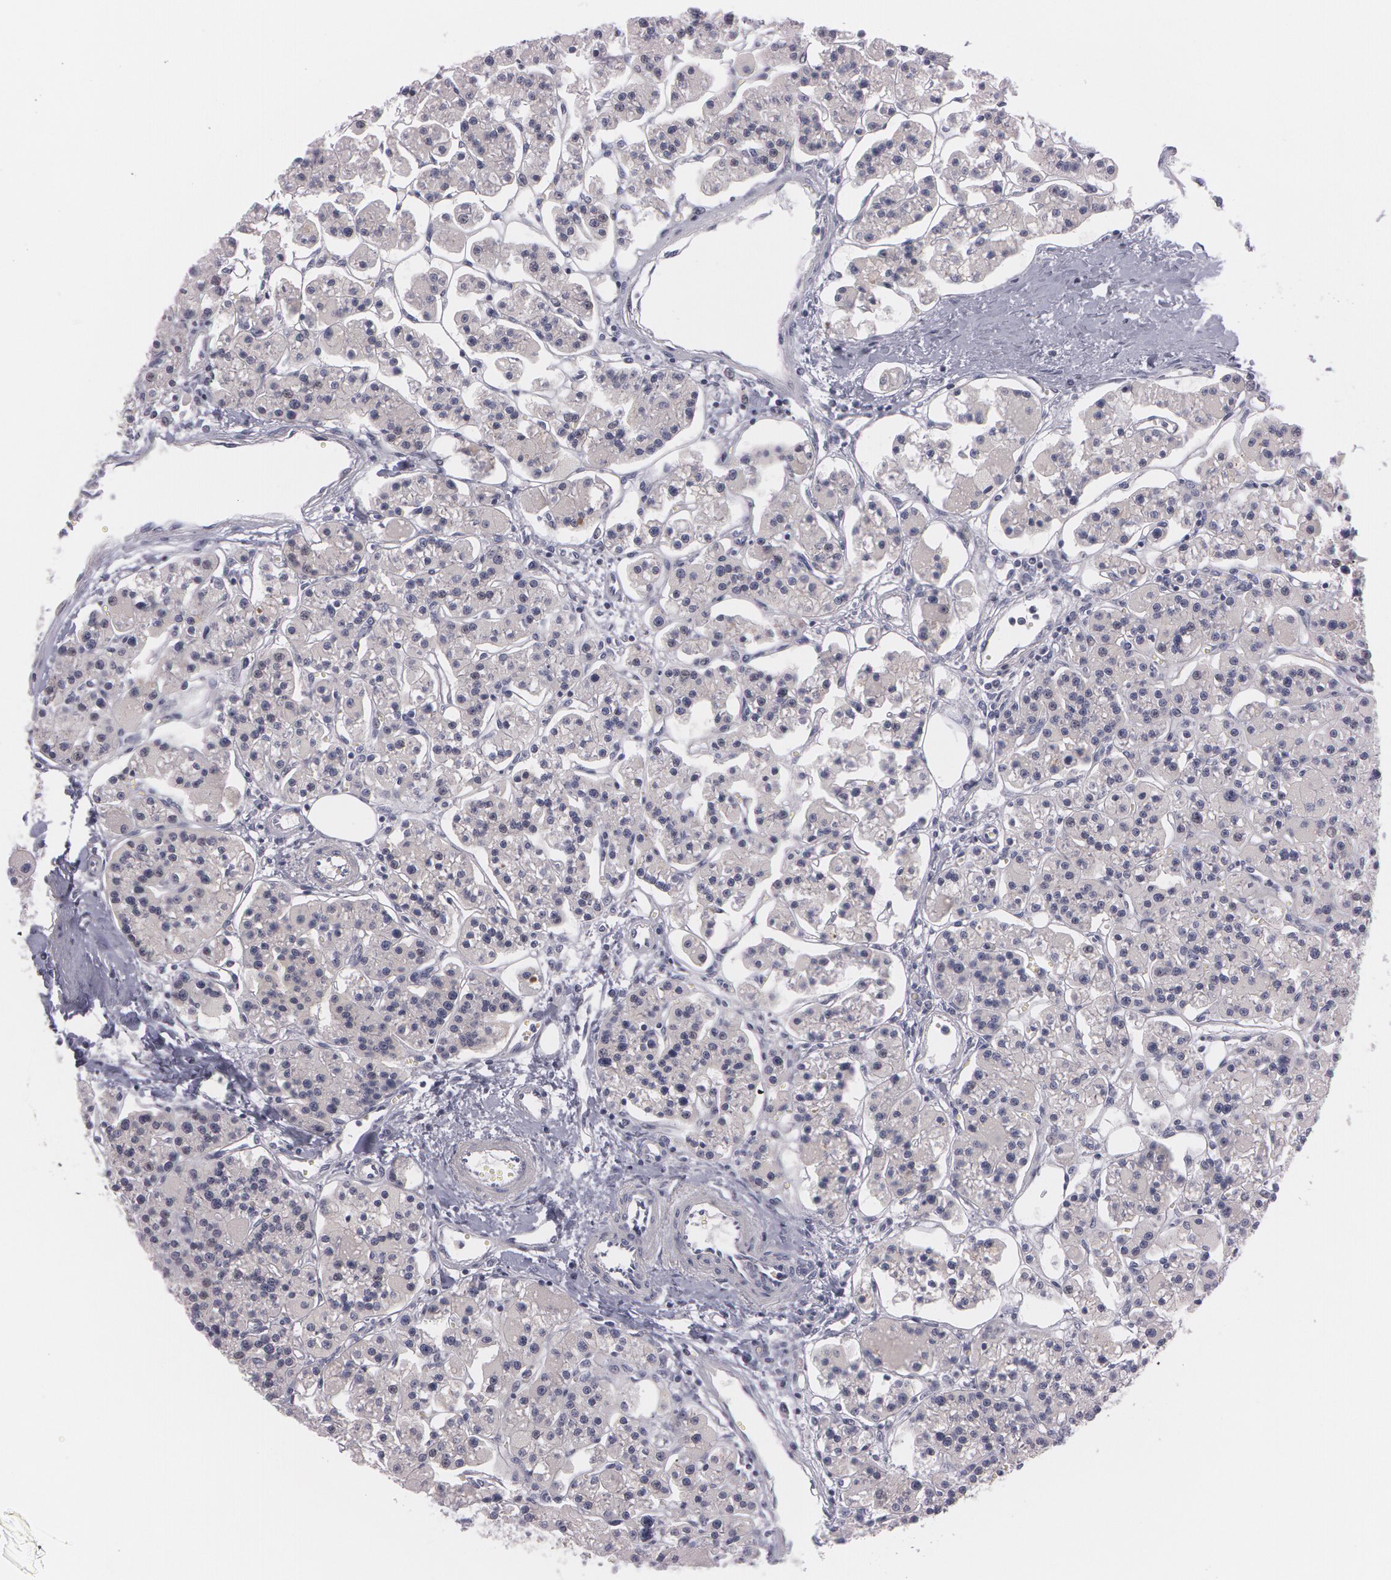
{"staining": {"intensity": "negative", "quantity": "none", "location": "none"}, "tissue": "parathyroid gland", "cell_type": "Glandular cells", "image_type": "normal", "snomed": [{"axis": "morphology", "description": "Normal tissue, NOS"}, {"axis": "topography", "description": "Parathyroid gland"}], "caption": "Micrograph shows no significant protein positivity in glandular cells of unremarkable parathyroid gland. (DAB (3,3'-diaminobenzidine) immunohistochemistry (IHC), high magnification).", "gene": "IL1RN", "patient": {"sex": "female", "age": 58}}